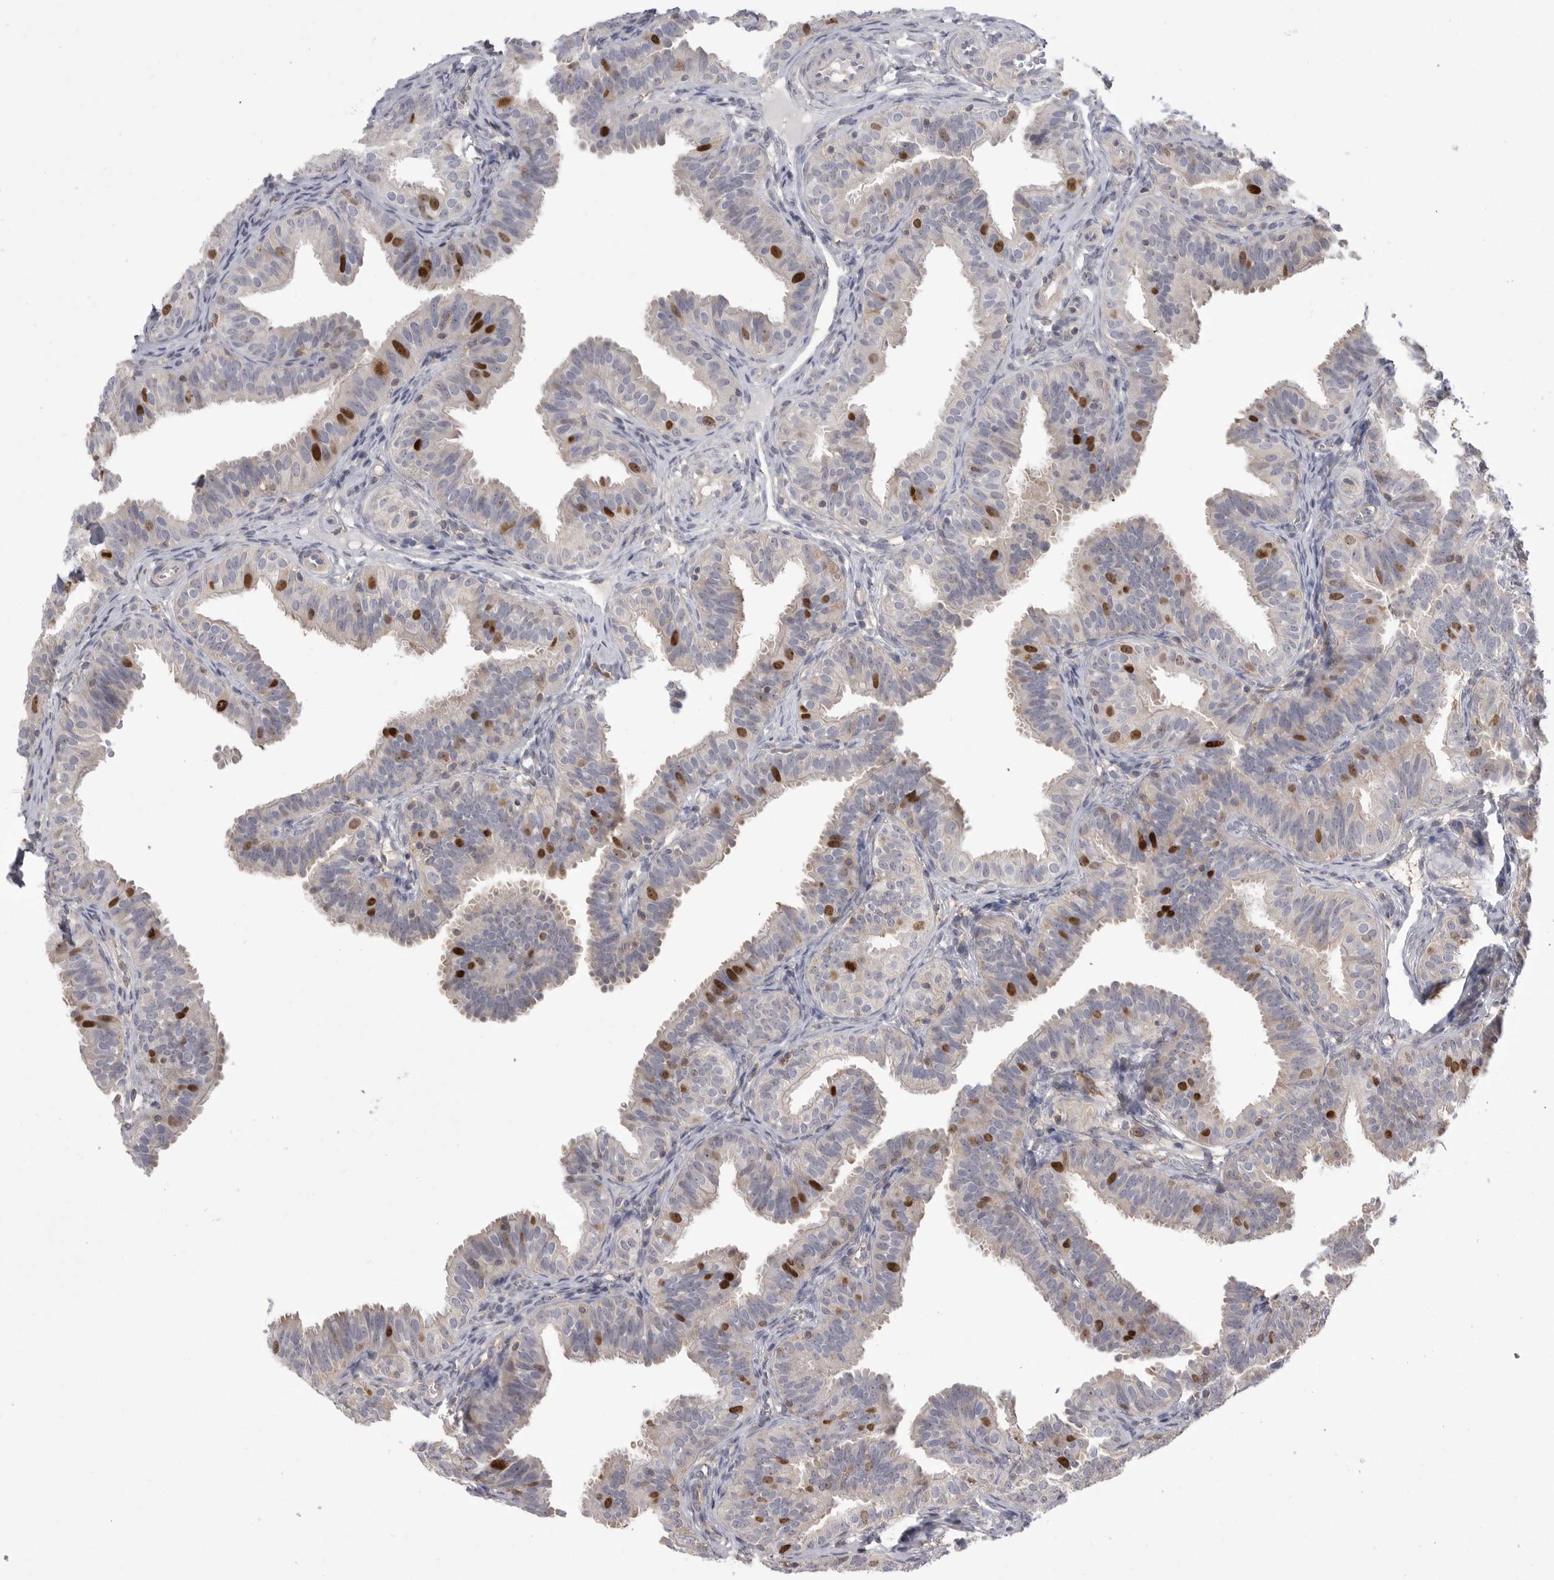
{"staining": {"intensity": "strong", "quantity": "<25%", "location": "nuclear"}, "tissue": "fallopian tube", "cell_type": "Glandular cells", "image_type": "normal", "snomed": [{"axis": "morphology", "description": "Normal tissue, NOS"}, {"axis": "topography", "description": "Fallopian tube"}], "caption": "Brown immunohistochemical staining in benign human fallopian tube shows strong nuclear staining in approximately <25% of glandular cells. (brown staining indicates protein expression, while blue staining denotes nuclei).", "gene": "TOP2A", "patient": {"sex": "female", "age": 35}}